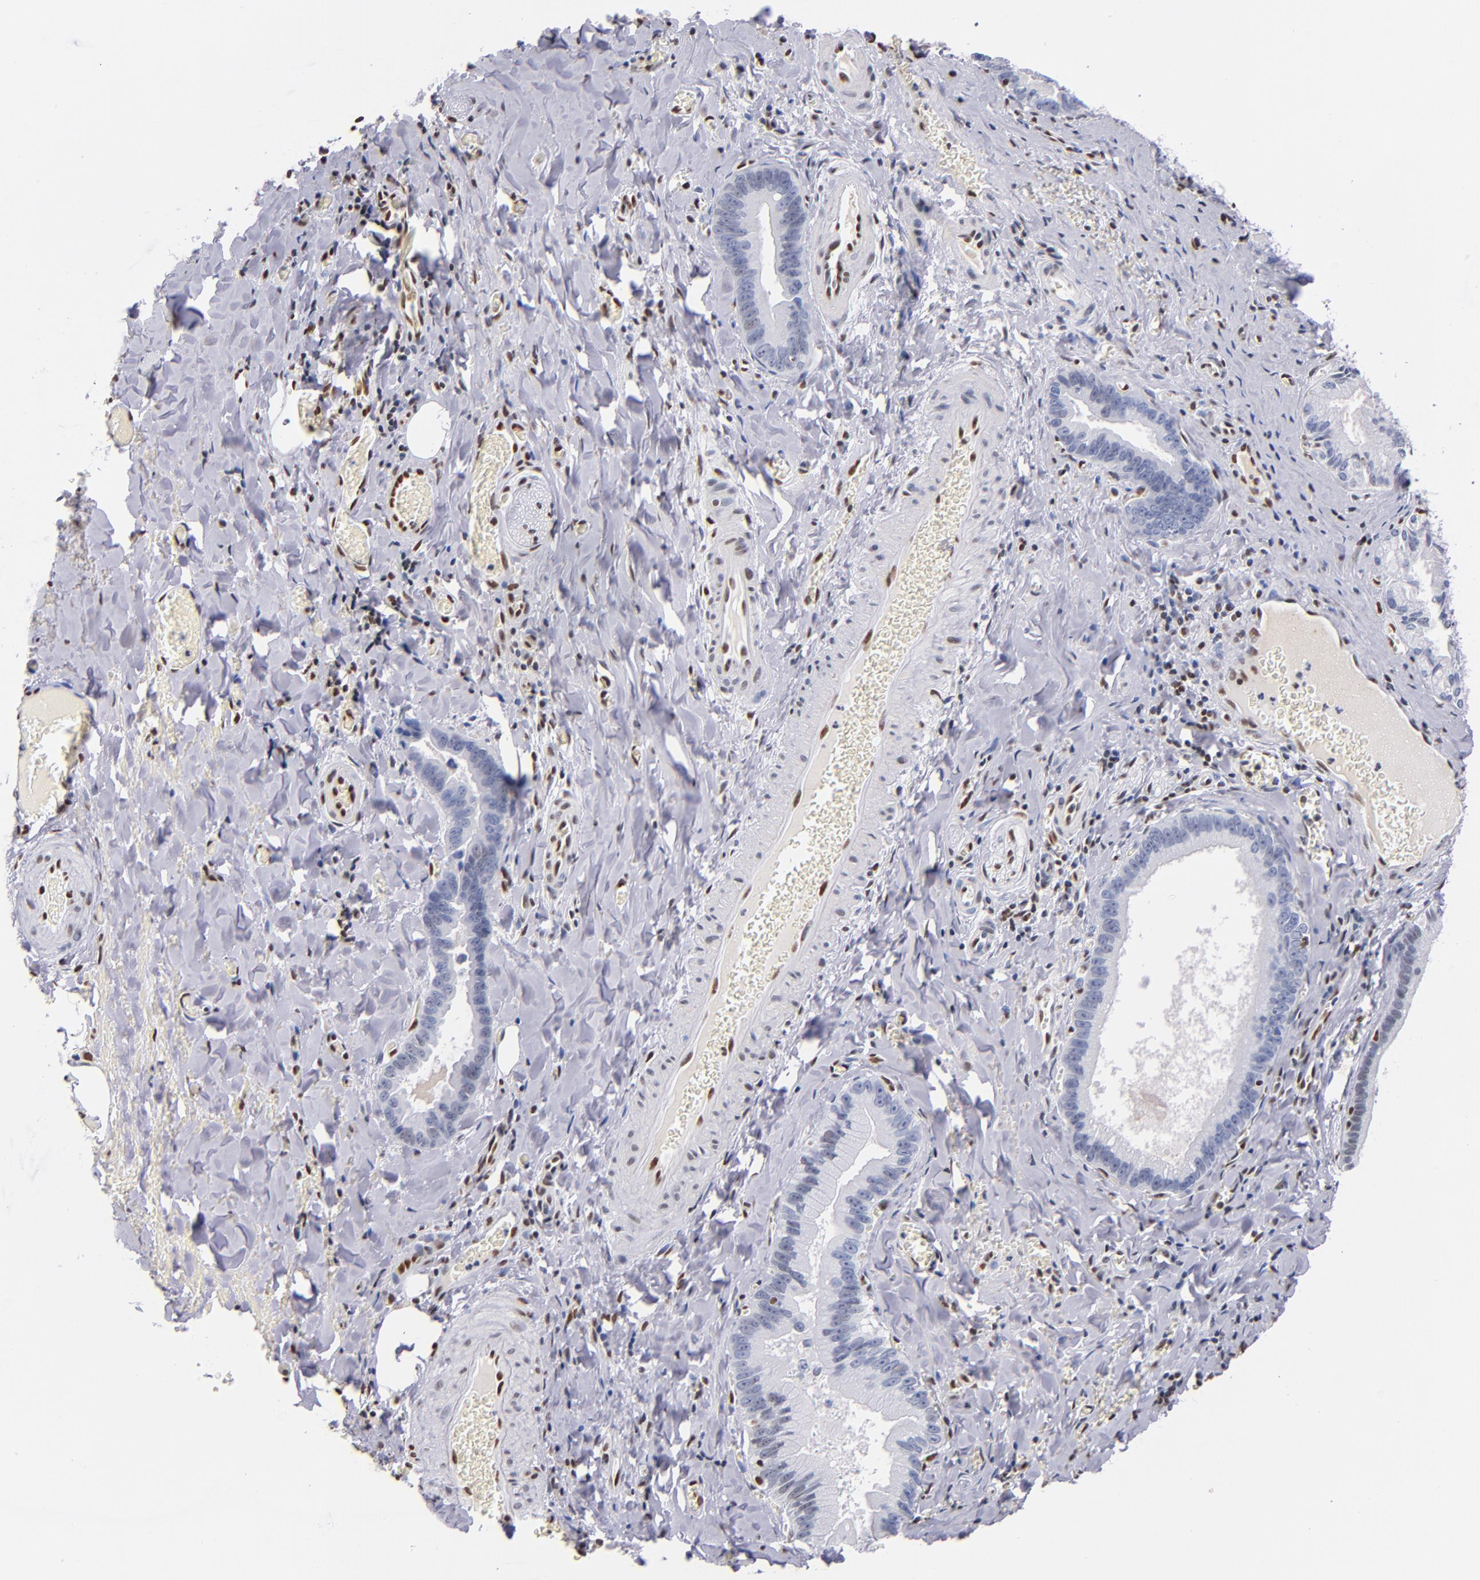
{"staining": {"intensity": "weak", "quantity": "<25%", "location": "nuclear"}, "tissue": "liver cancer", "cell_type": "Tumor cells", "image_type": "cancer", "snomed": [{"axis": "morphology", "description": "Cholangiocarcinoma"}, {"axis": "topography", "description": "Liver"}], "caption": "Immunohistochemical staining of liver cholangiocarcinoma shows no significant staining in tumor cells.", "gene": "IFI16", "patient": {"sex": "female", "age": 55}}